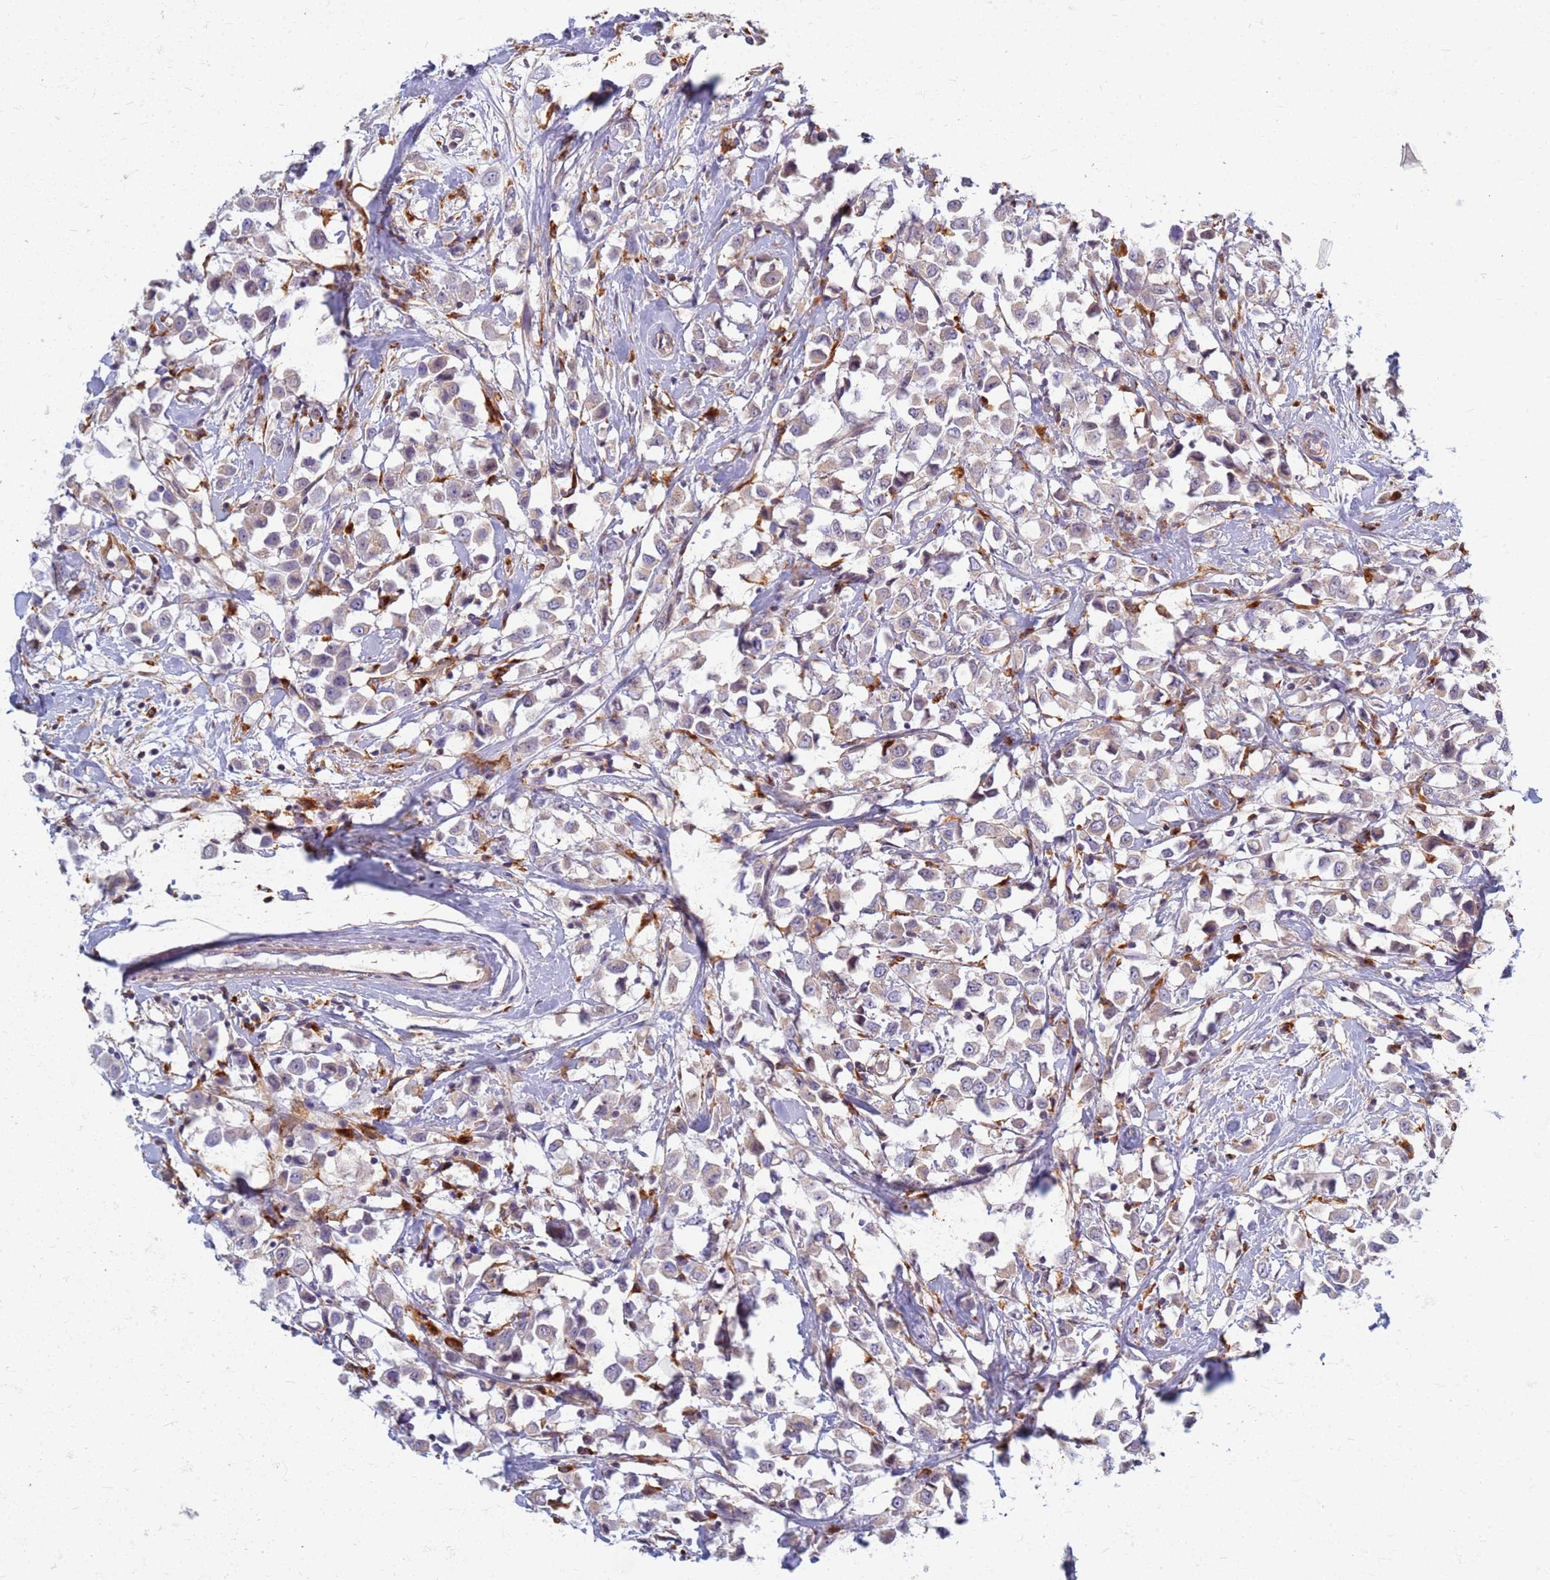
{"staining": {"intensity": "weak", "quantity": "<25%", "location": "cytoplasmic/membranous"}, "tissue": "breast cancer", "cell_type": "Tumor cells", "image_type": "cancer", "snomed": [{"axis": "morphology", "description": "Duct carcinoma"}, {"axis": "topography", "description": "Breast"}], "caption": "Tumor cells show no significant positivity in breast cancer (infiltrating ductal carcinoma).", "gene": "ATP6V1E1", "patient": {"sex": "female", "age": 61}}